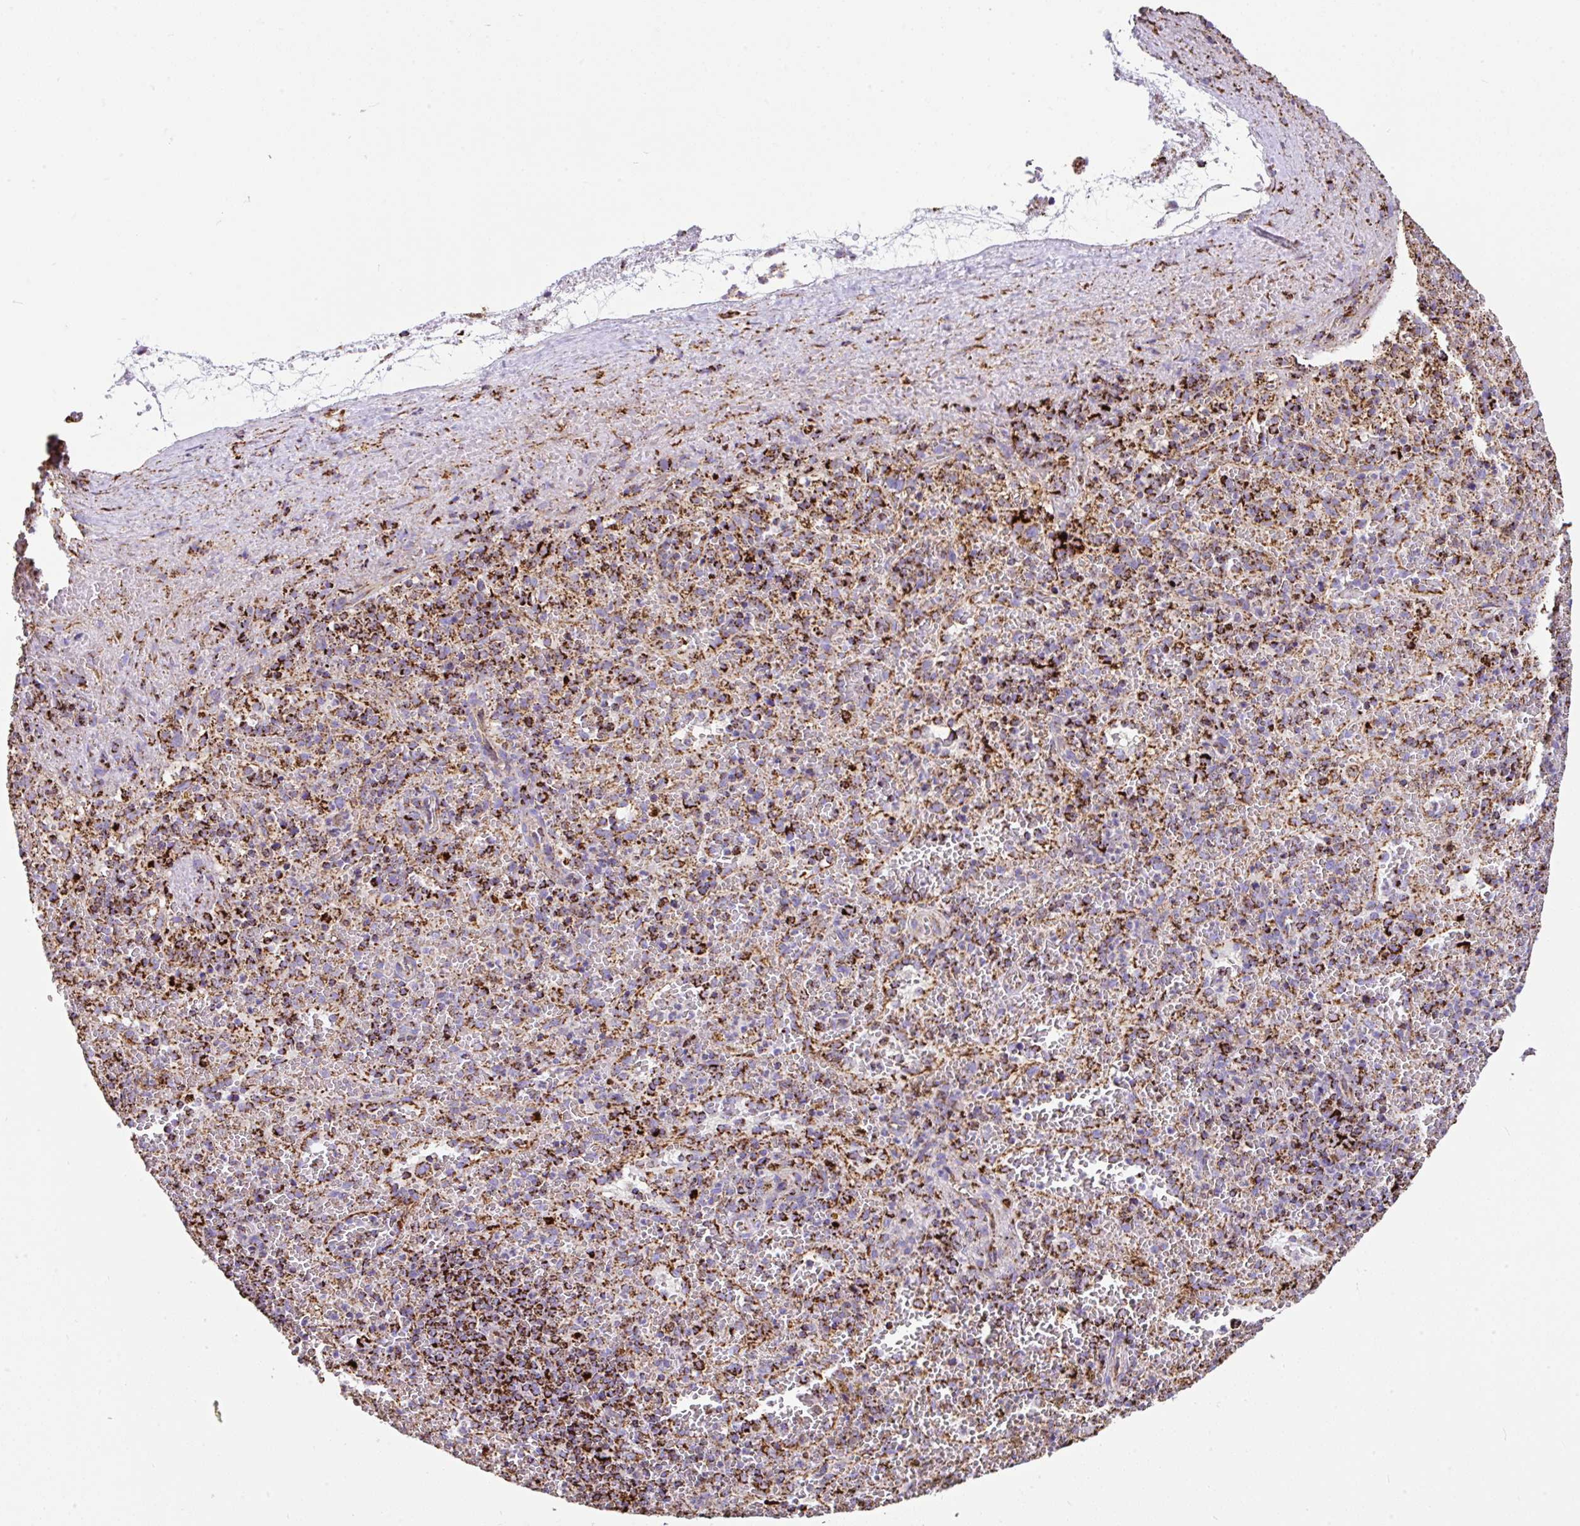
{"staining": {"intensity": "strong", "quantity": ">75%", "location": "cytoplasmic/membranous"}, "tissue": "spleen", "cell_type": "Cells in red pulp", "image_type": "normal", "snomed": [{"axis": "morphology", "description": "Normal tissue, NOS"}, {"axis": "topography", "description": "Spleen"}], "caption": "This micrograph demonstrates immunohistochemistry staining of unremarkable human spleen, with high strong cytoplasmic/membranous staining in about >75% of cells in red pulp.", "gene": "ANKRD33B", "patient": {"sex": "female", "age": 50}}